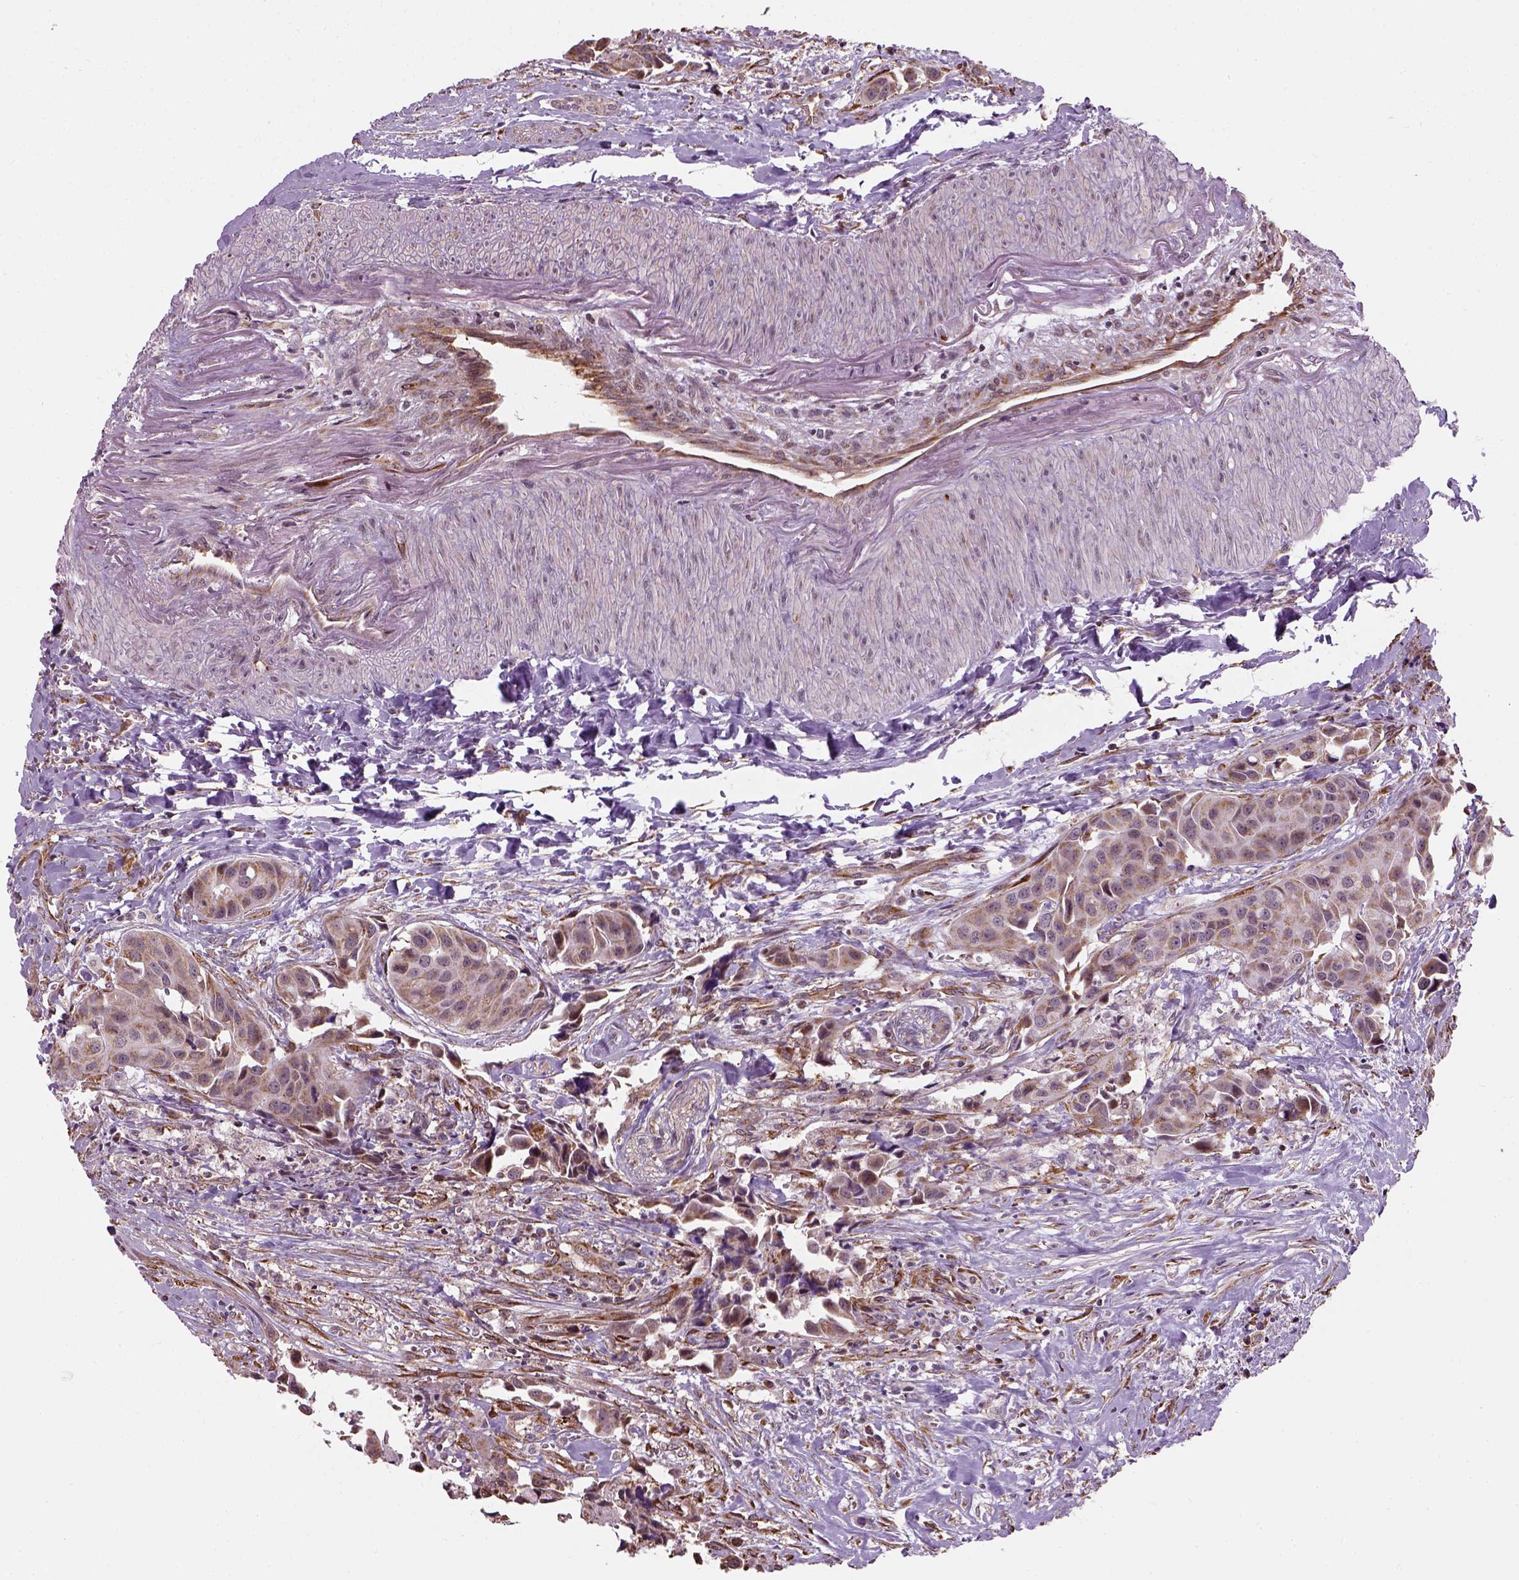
{"staining": {"intensity": "moderate", "quantity": ">75%", "location": "cytoplasmic/membranous"}, "tissue": "head and neck cancer", "cell_type": "Tumor cells", "image_type": "cancer", "snomed": [{"axis": "morphology", "description": "Adenocarcinoma, NOS"}, {"axis": "topography", "description": "Head-Neck"}], "caption": "Tumor cells show medium levels of moderate cytoplasmic/membranous staining in about >75% of cells in adenocarcinoma (head and neck). (Stains: DAB in brown, nuclei in blue, Microscopy: brightfield microscopy at high magnification).", "gene": "XK", "patient": {"sex": "male", "age": 76}}